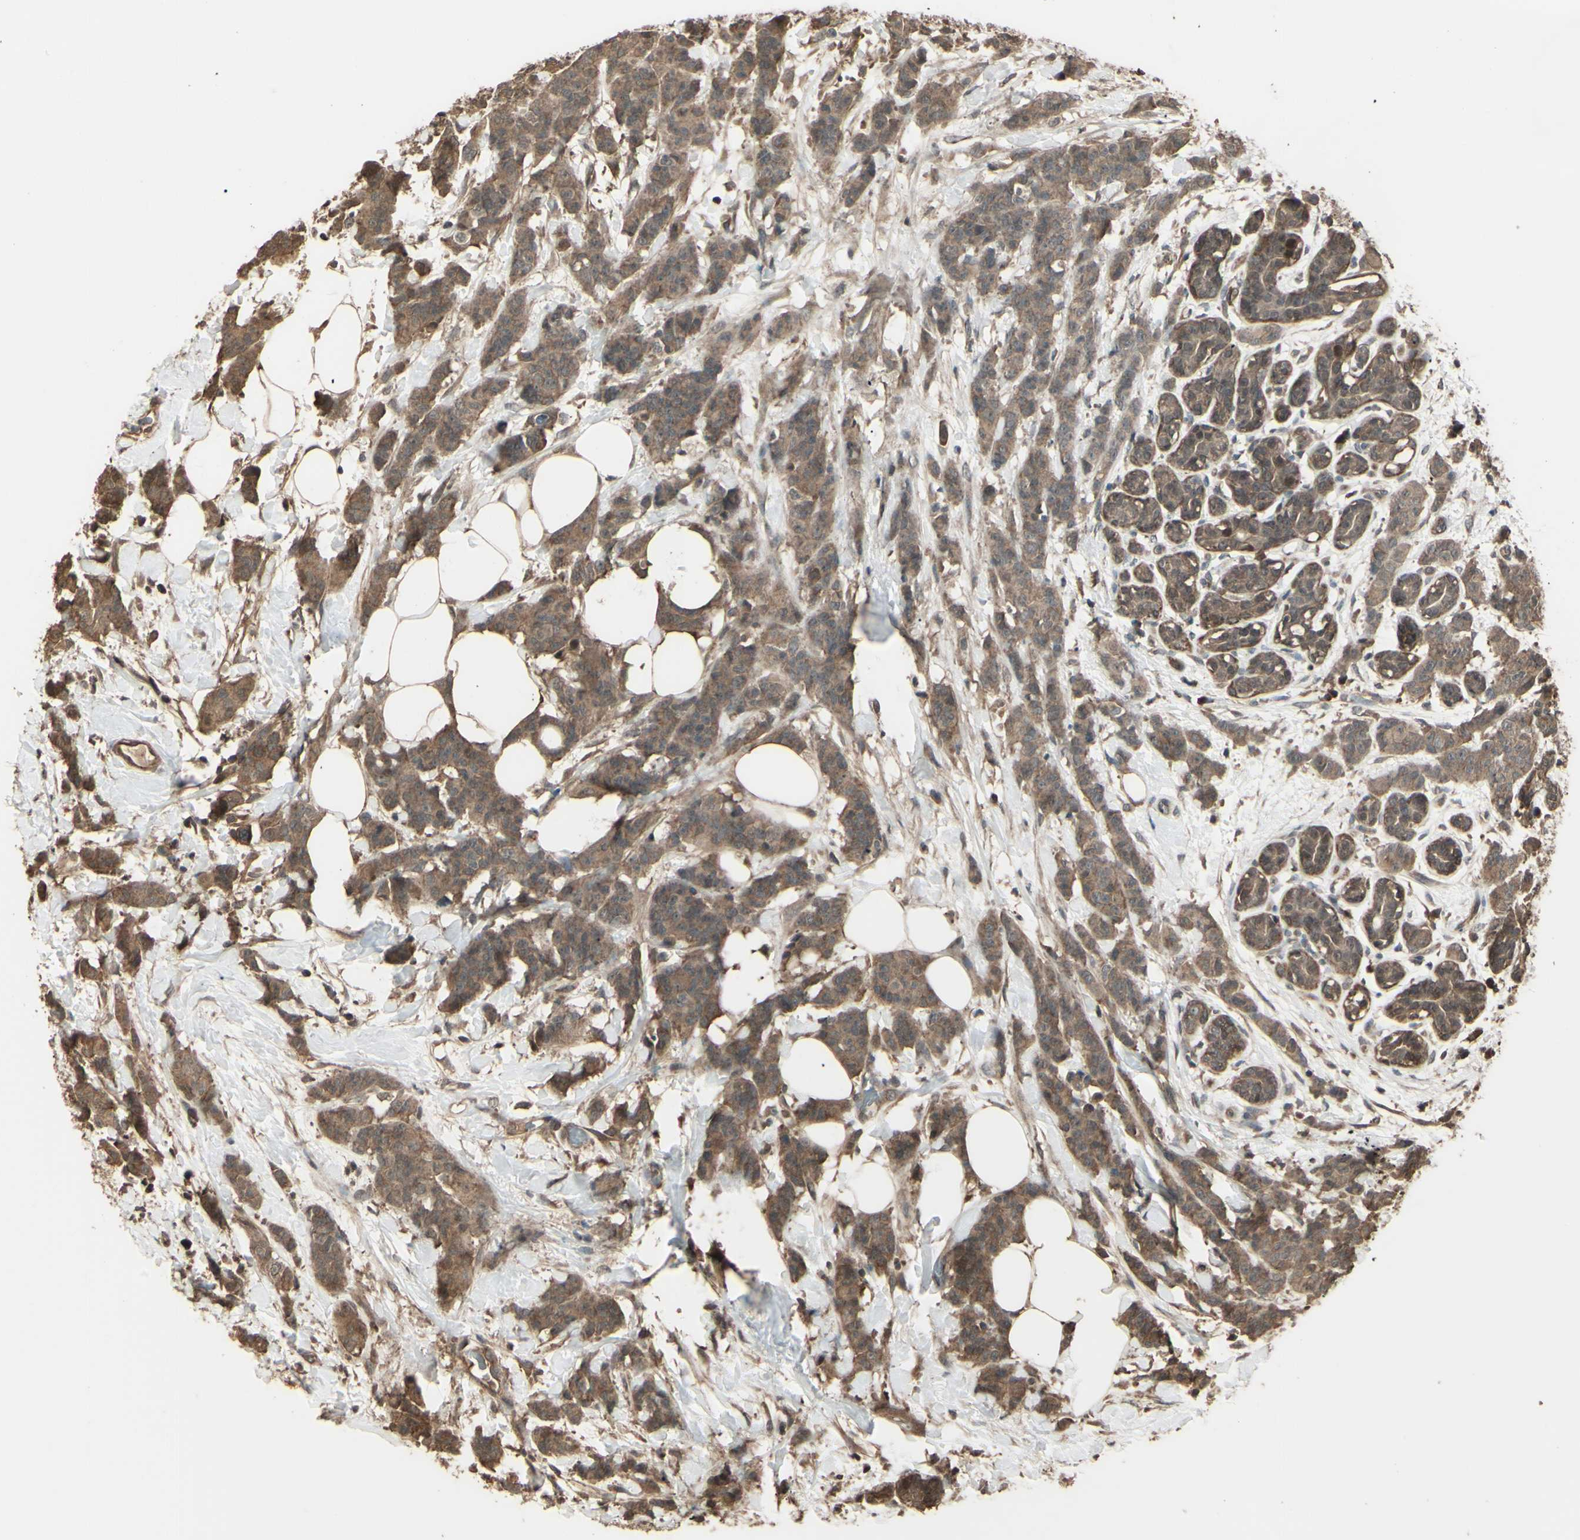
{"staining": {"intensity": "moderate", "quantity": ">75%", "location": "cytoplasmic/membranous"}, "tissue": "breast cancer", "cell_type": "Tumor cells", "image_type": "cancer", "snomed": [{"axis": "morphology", "description": "Normal tissue, NOS"}, {"axis": "morphology", "description": "Duct carcinoma"}, {"axis": "topography", "description": "Breast"}], "caption": "Human breast cancer stained with a protein marker reveals moderate staining in tumor cells.", "gene": "GNAS", "patient": {"sex": "female", "age": 40}}